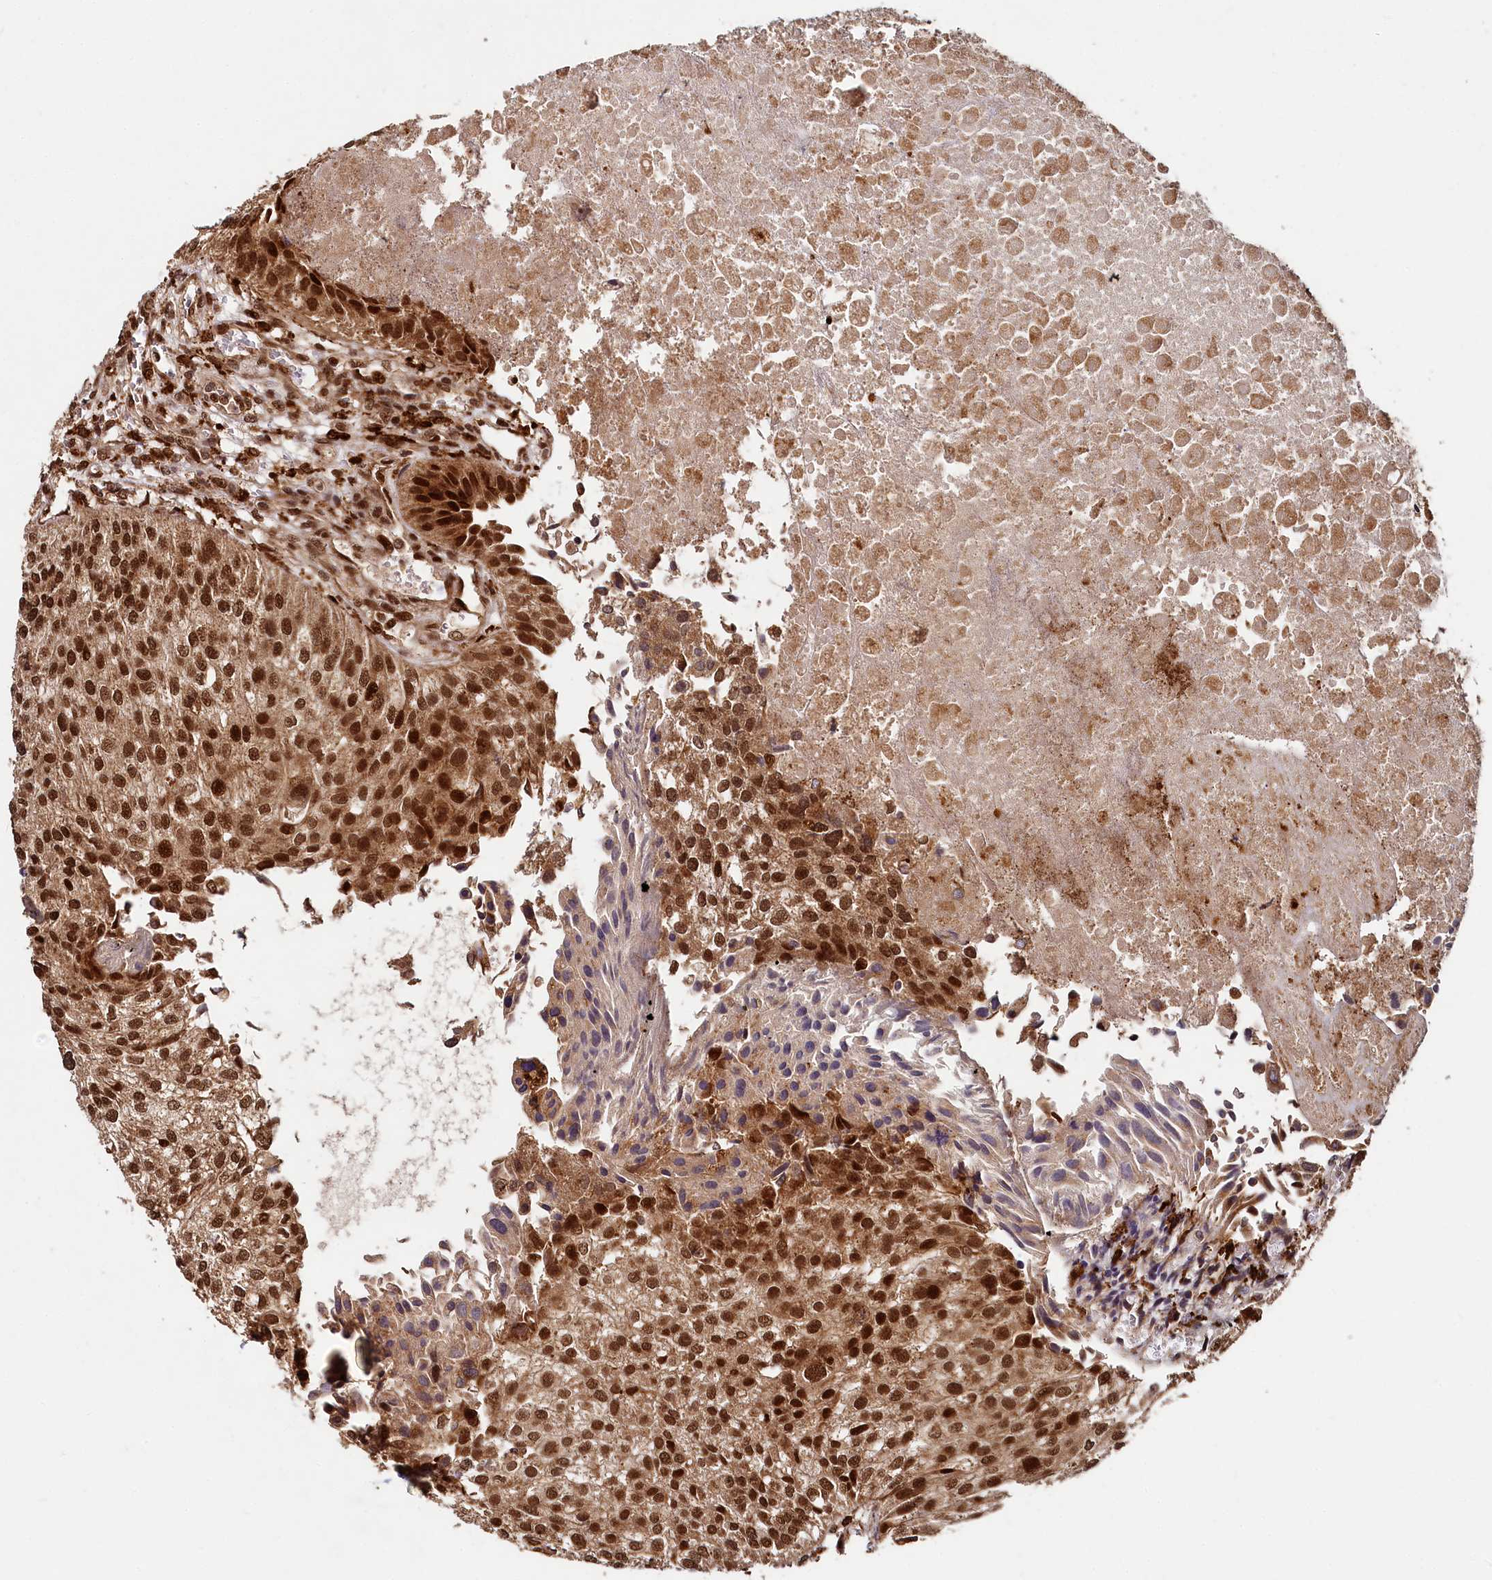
{"staining": {"intensity": "strong", "quantity": ">75%", "location": "nuclear"}, "tissue": "urothelial cancer", "cell_type": "Tumor cells", "image_type": "cancer", "snomed": [{"axis": "morphology", "description": "Urothelial carcinoma, Low grade"}, {"axis": "topography", "description": "Urinary bladder"}], "caption": "A micrograph of human urothelial carcinoma (low-grade) stained for a protein exhibits strong nuclear brown staining in tumor cells.", "gene": "TRIM23", "patient": {"sex": "female", "age": 89}}